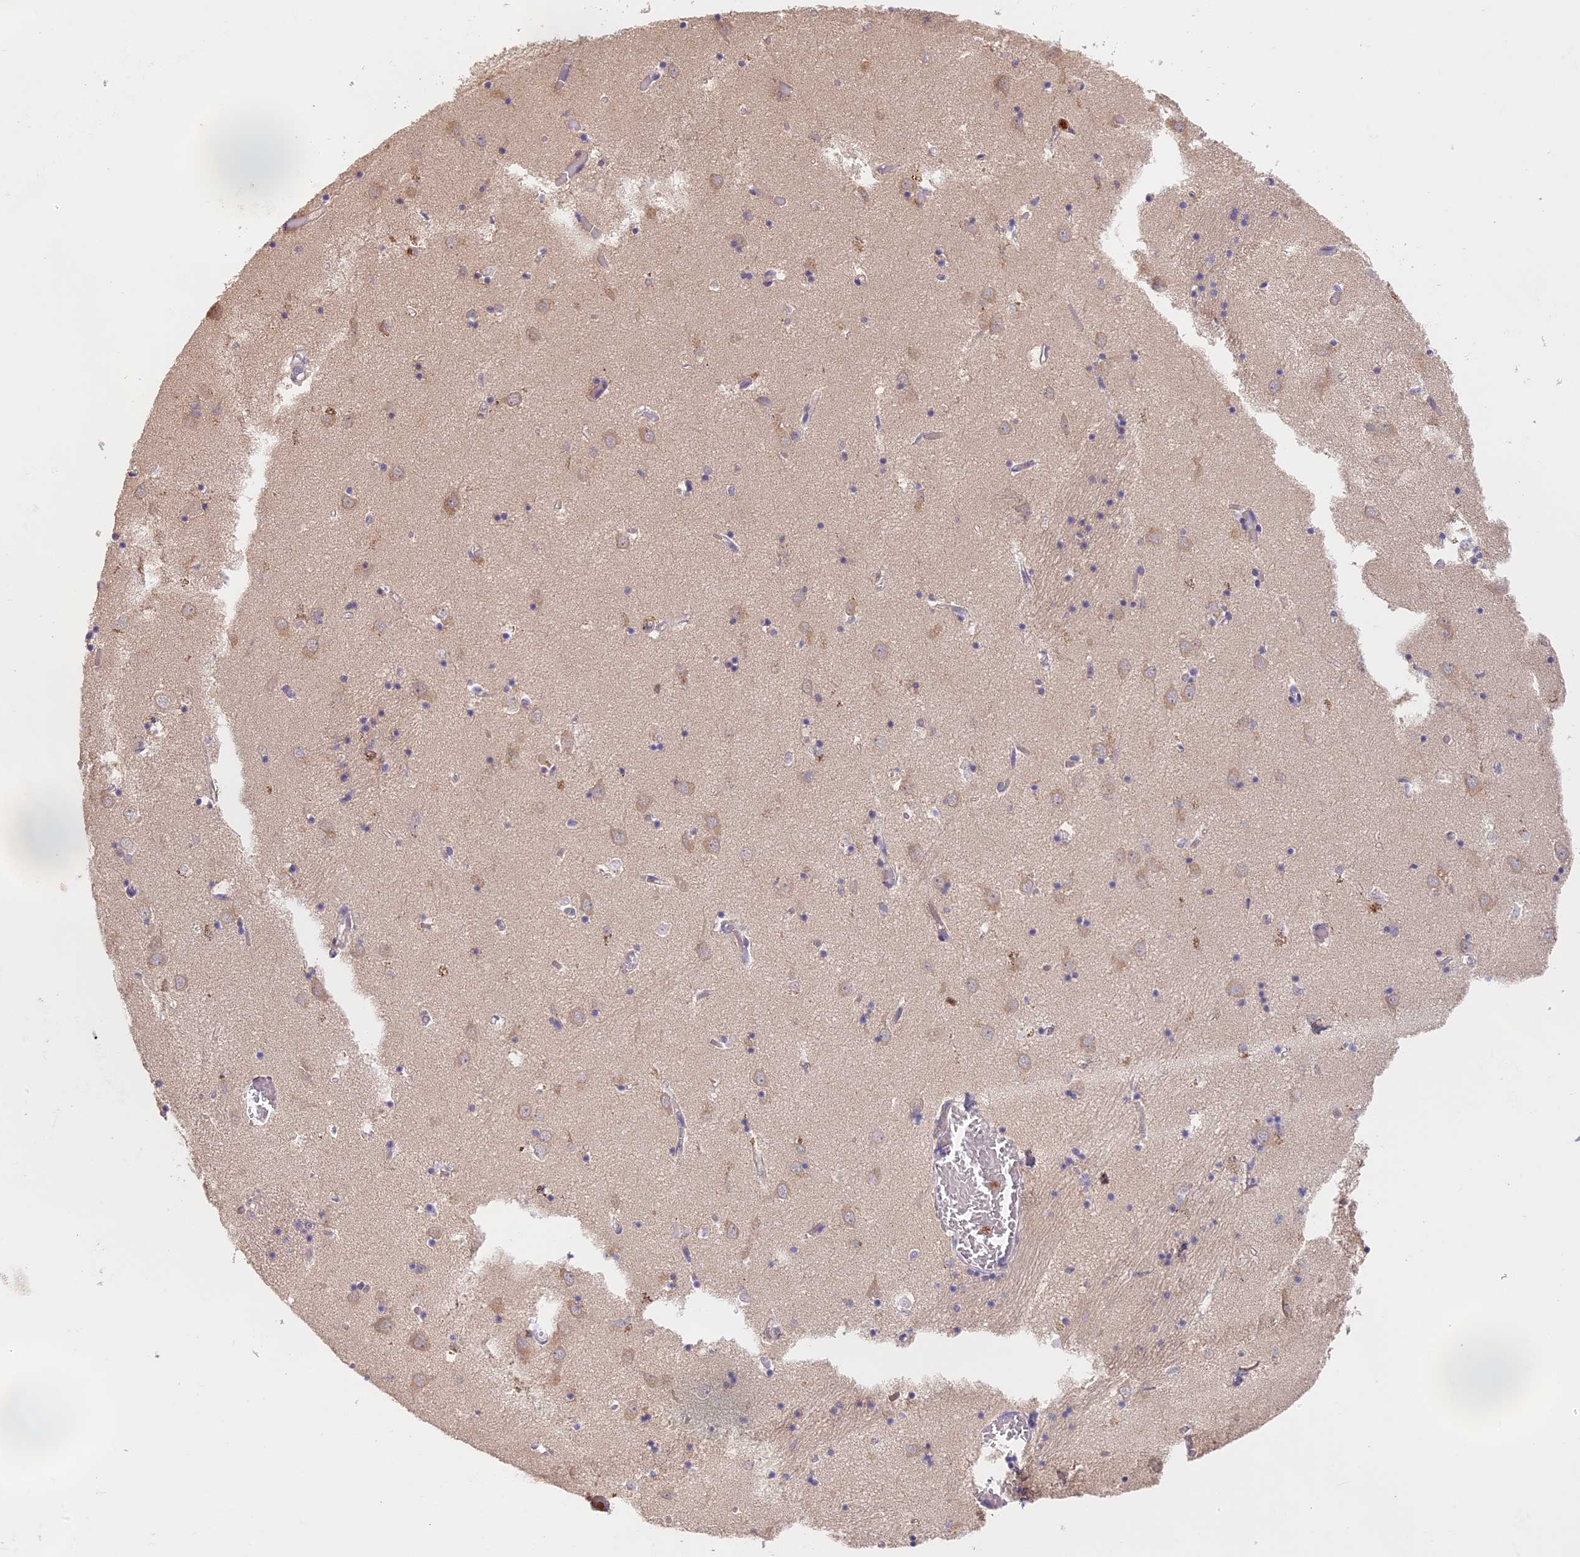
{"staining": {"intensity": "negative", "quantity": "none", "location": "none"}, "tissue": "caudate", "cell_type": "Glial cells", "image_type": "normal", "snomed": [{"axis": "morphology", "description": "Normal tissue, NOS"}, {"axis": "topography", "description": "Lateral ventricle wall"}], "caption": "The IHC image has no significant positivity in glial cells of caudate.", "gene": "NCF4", "patient": {"sex": "male", "age": 70}}